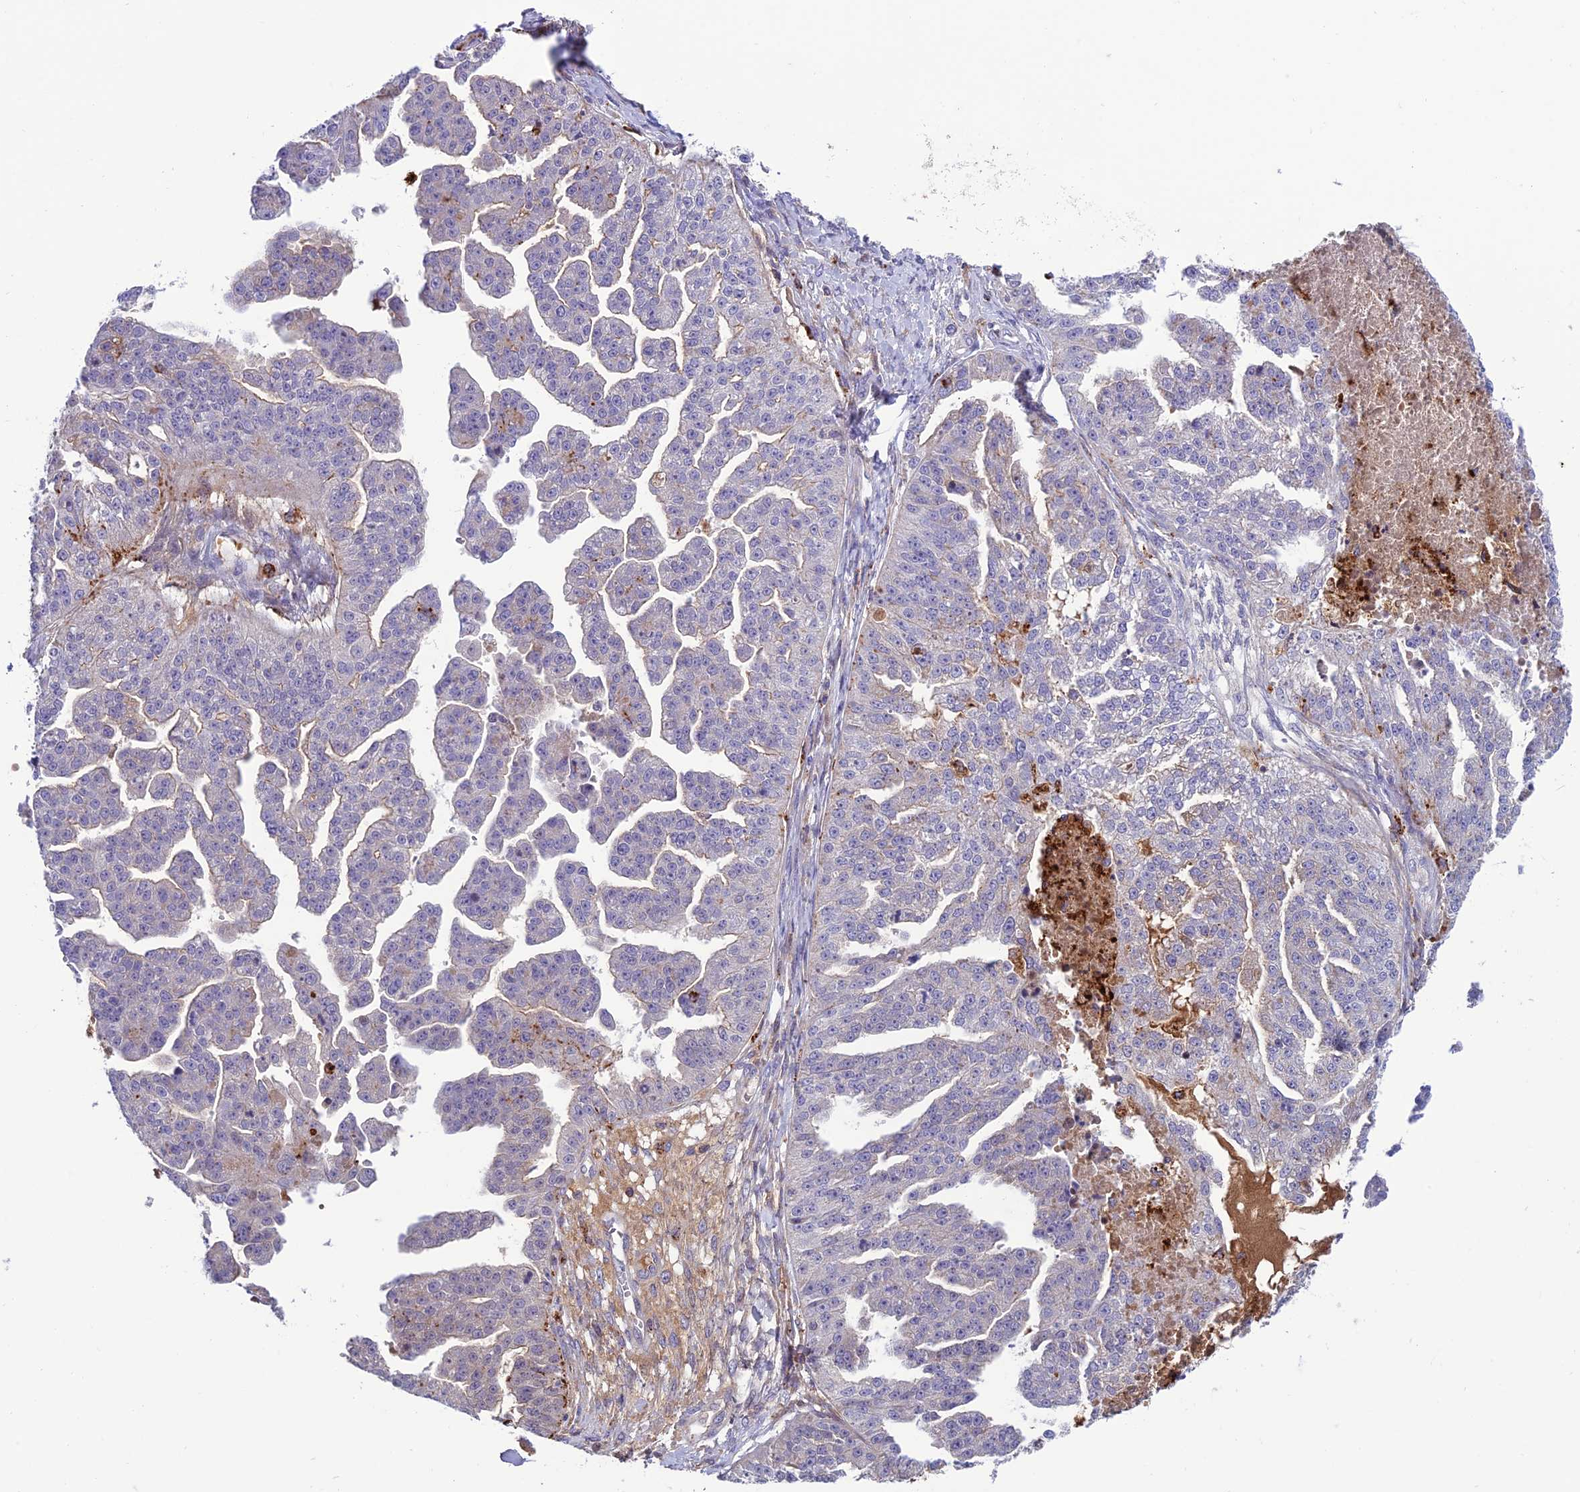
{"staining": {"intensity": "weak", "quantity": "<25%", "location": "cytoplasmic/membranous"}, "tissue": "ovarian cancer", "cell_type": "Tumor cells", "image_type": "cancer", "snomed": [{"axis": "morphology", "description": "Cystadenocarcinoma, serous, NOS"}, {"axis": "topography", "description": "Ovary"}], "caption": "DAB (3,3'-diaminobenzidine) immunohistochemical staining of ovarian cancer reveals no significant staining in tumor cells.", "gene": "ARHGEF18", "patient": {"sex": "female", "age": 58}}